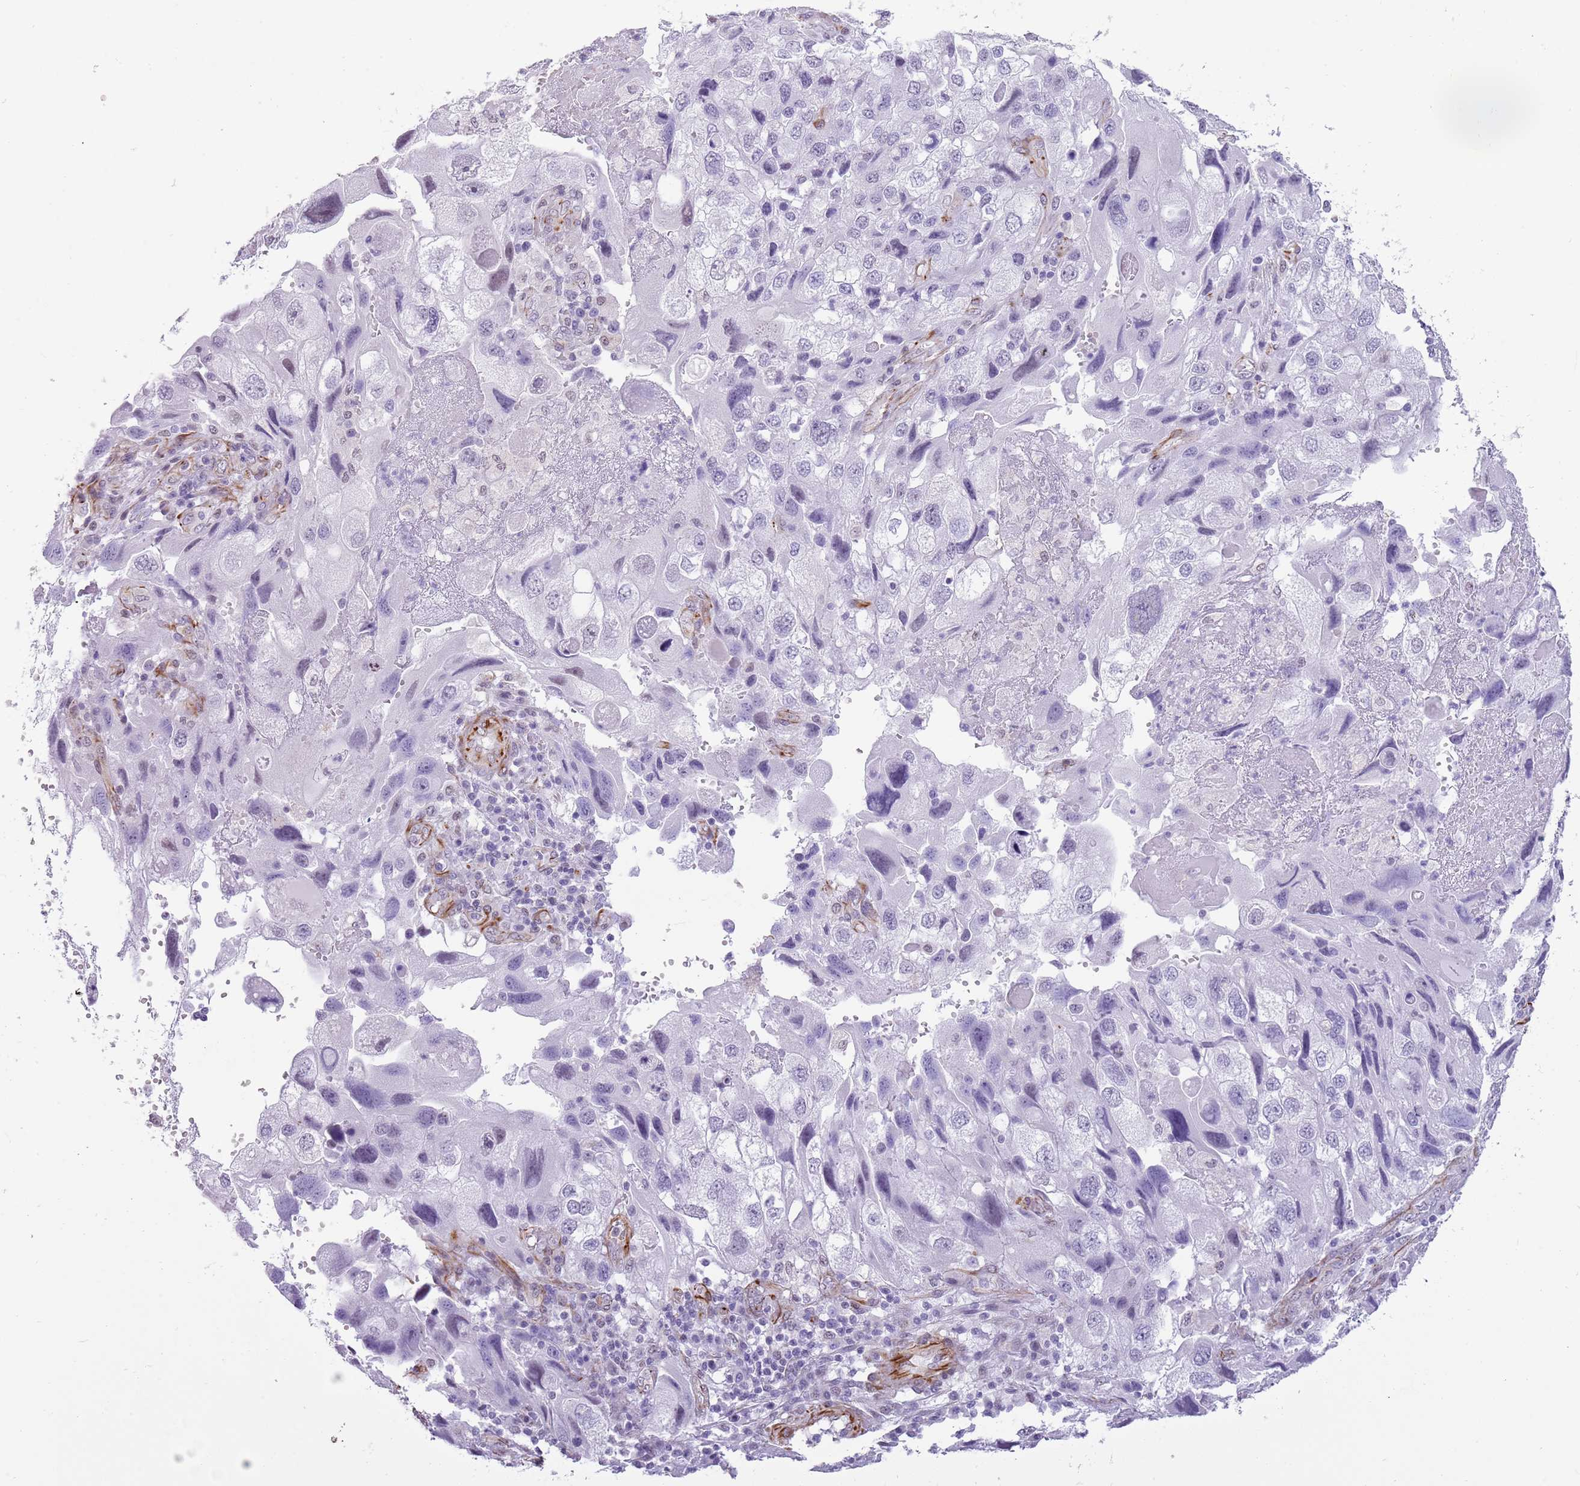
{"staining": {"intensity": "negative", "quantity": "none", "location": "none"}, "tissue": "endometrial cancer", "cell_type": "Tumor cells", "image_type": "cancer", "snomed": [{"axis": "morphology", "description": "Adenocarcinoma, NOS"}, {"axis": "topography", "description": "Endometrium"}], "caption": "This micrograph is of endometrial adenocarcinoma stained with IHC to label a protein in brown with the nuclei are counter-stained blue. There is no staining in tumor cells. (DAB immunohistochemistry (IHC) visualized using brightfield microscopy, high magnification).", "gene": "NBPF3", "patient": {"sex": "female", "age": 49}}